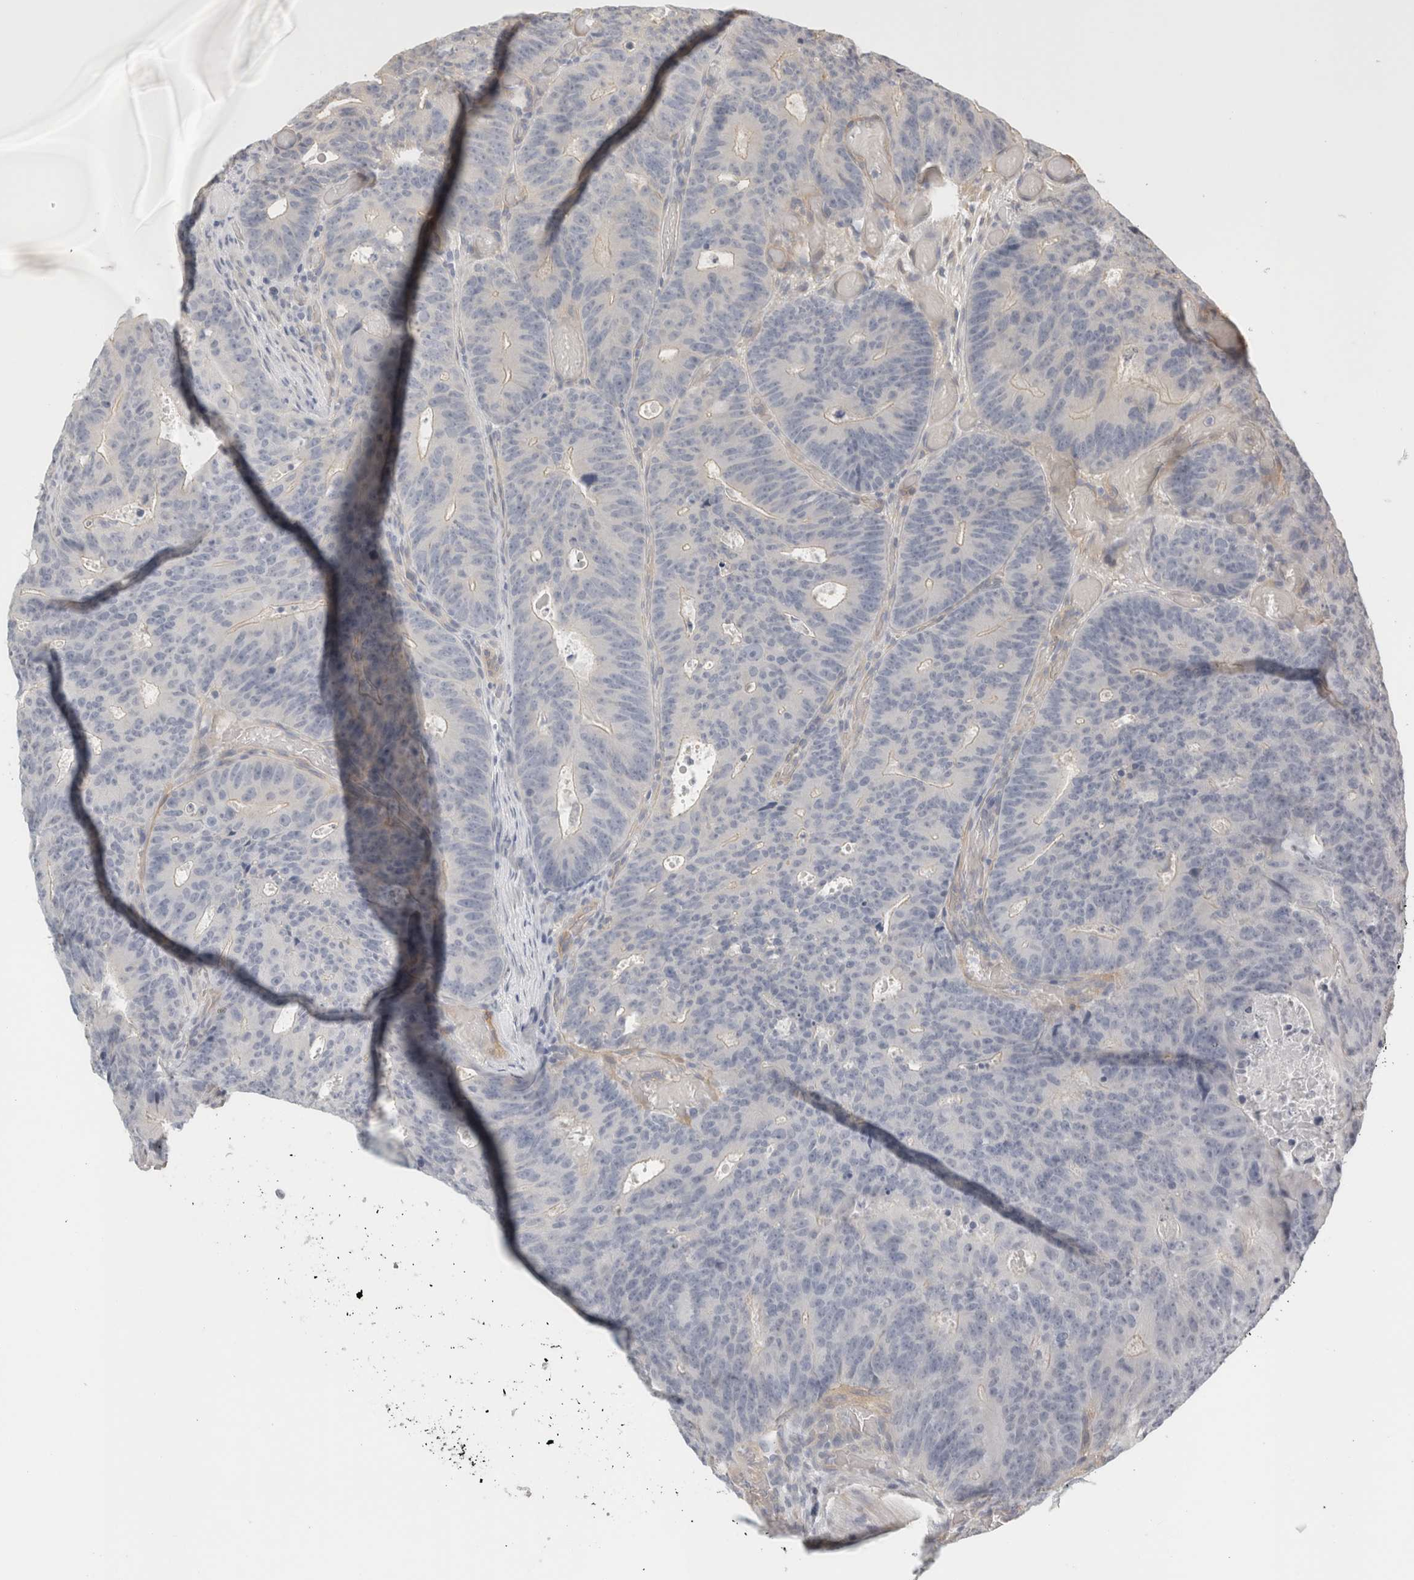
{"staining": {"intensity": "negative", "quantity": "none", "location": "none"}, "tissue": "colorectal cancer", "cell_type": "Tumor cells", "image_type": "cancer", "snomed": [{"axis": "morphology", "description": "Adenocarcinoma, NOS"}, {"axis": "topography", "description": "Colon"}], "caption": "High power microscopy photomicrograph of an immunohistochemistry photomicrograph of colorectal cancer, revealing no significant positivity in tumor cells.", "gene": "FBLIM1", "patient": {"sex": "male", "age": 87}}